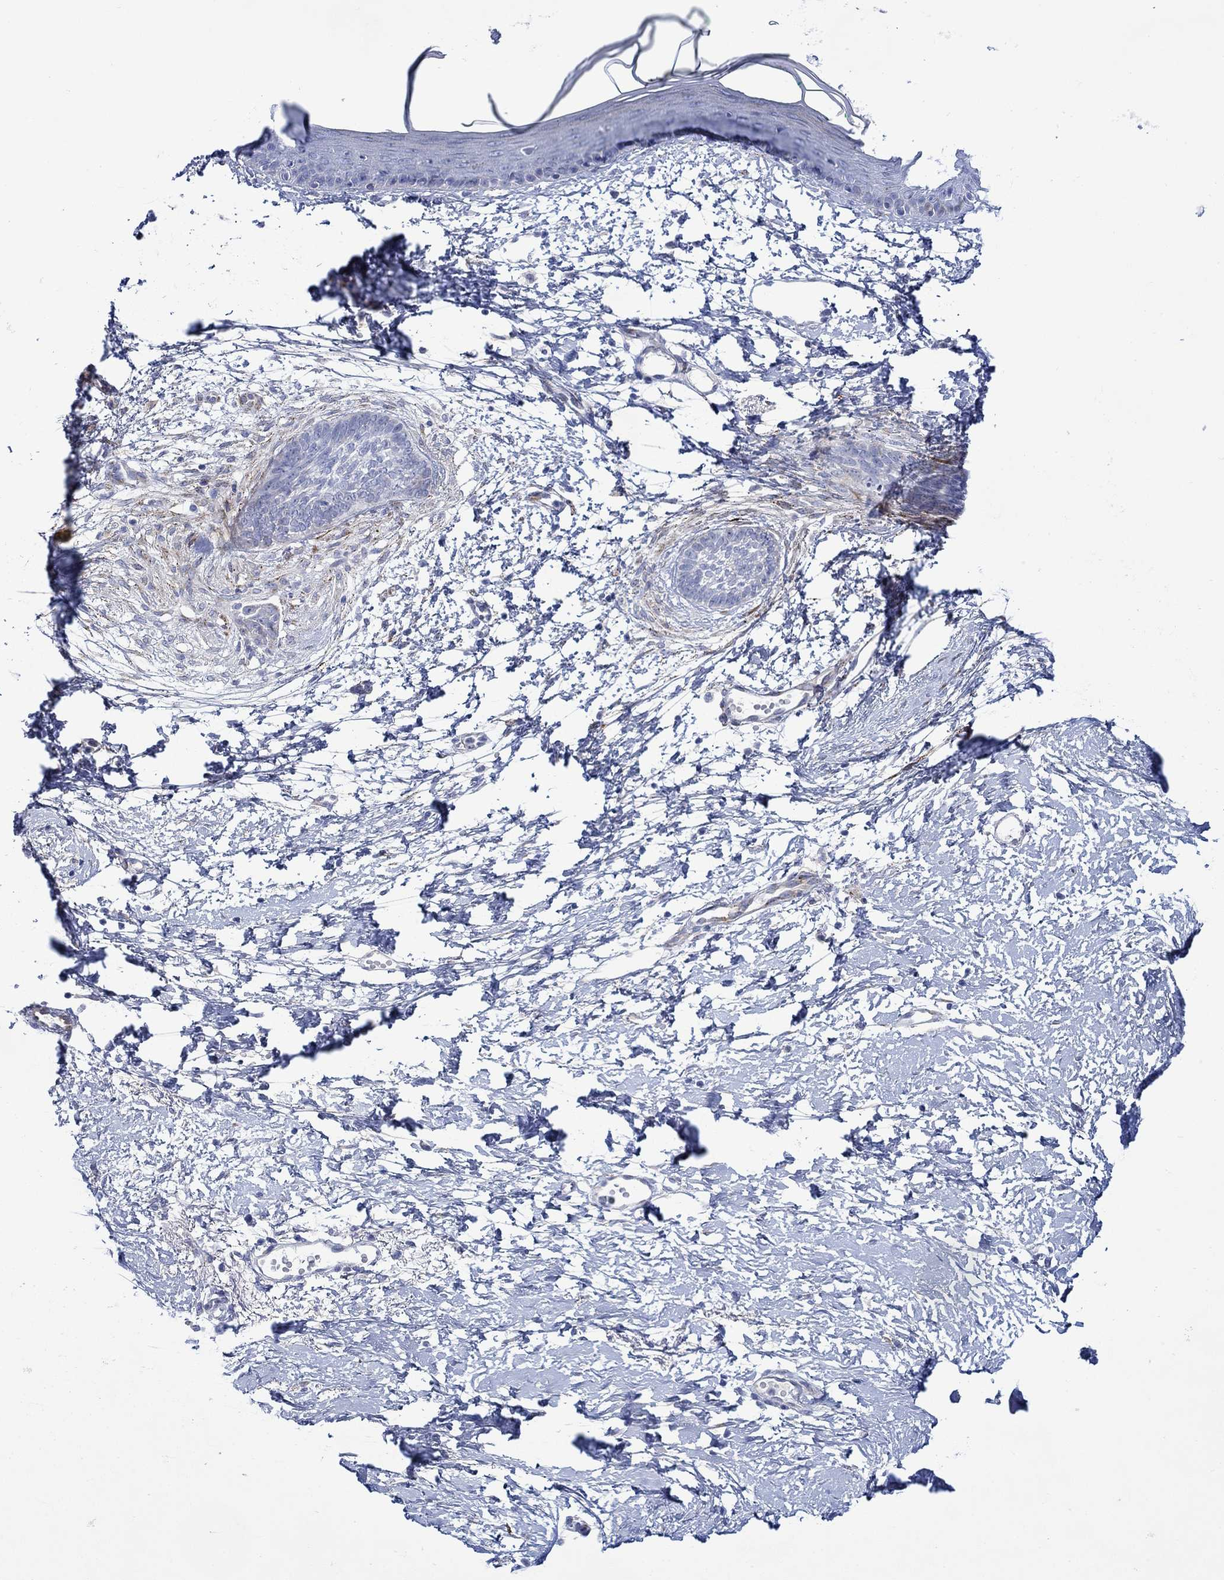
{"staining": {"intensity": "negative", "quantity": "none", "location": "none"}, "tissue": "skin cancer", "cell_type": "Tumor cells", "image_type": "cancer", "snomed": [{"axis": "morphology", "description": "Normal tissue, NOS"}, {"axis": "morphology", "description": "Basal cell carcinoma"}, {"axis": "topography", "description": "Skin"}], "caption": "There is no significant positivity in tumor cells of skin cancer. Nuclei are stained in blue.", "gene": "KSR2", "patient": {"sex": "male", "age": 84}}